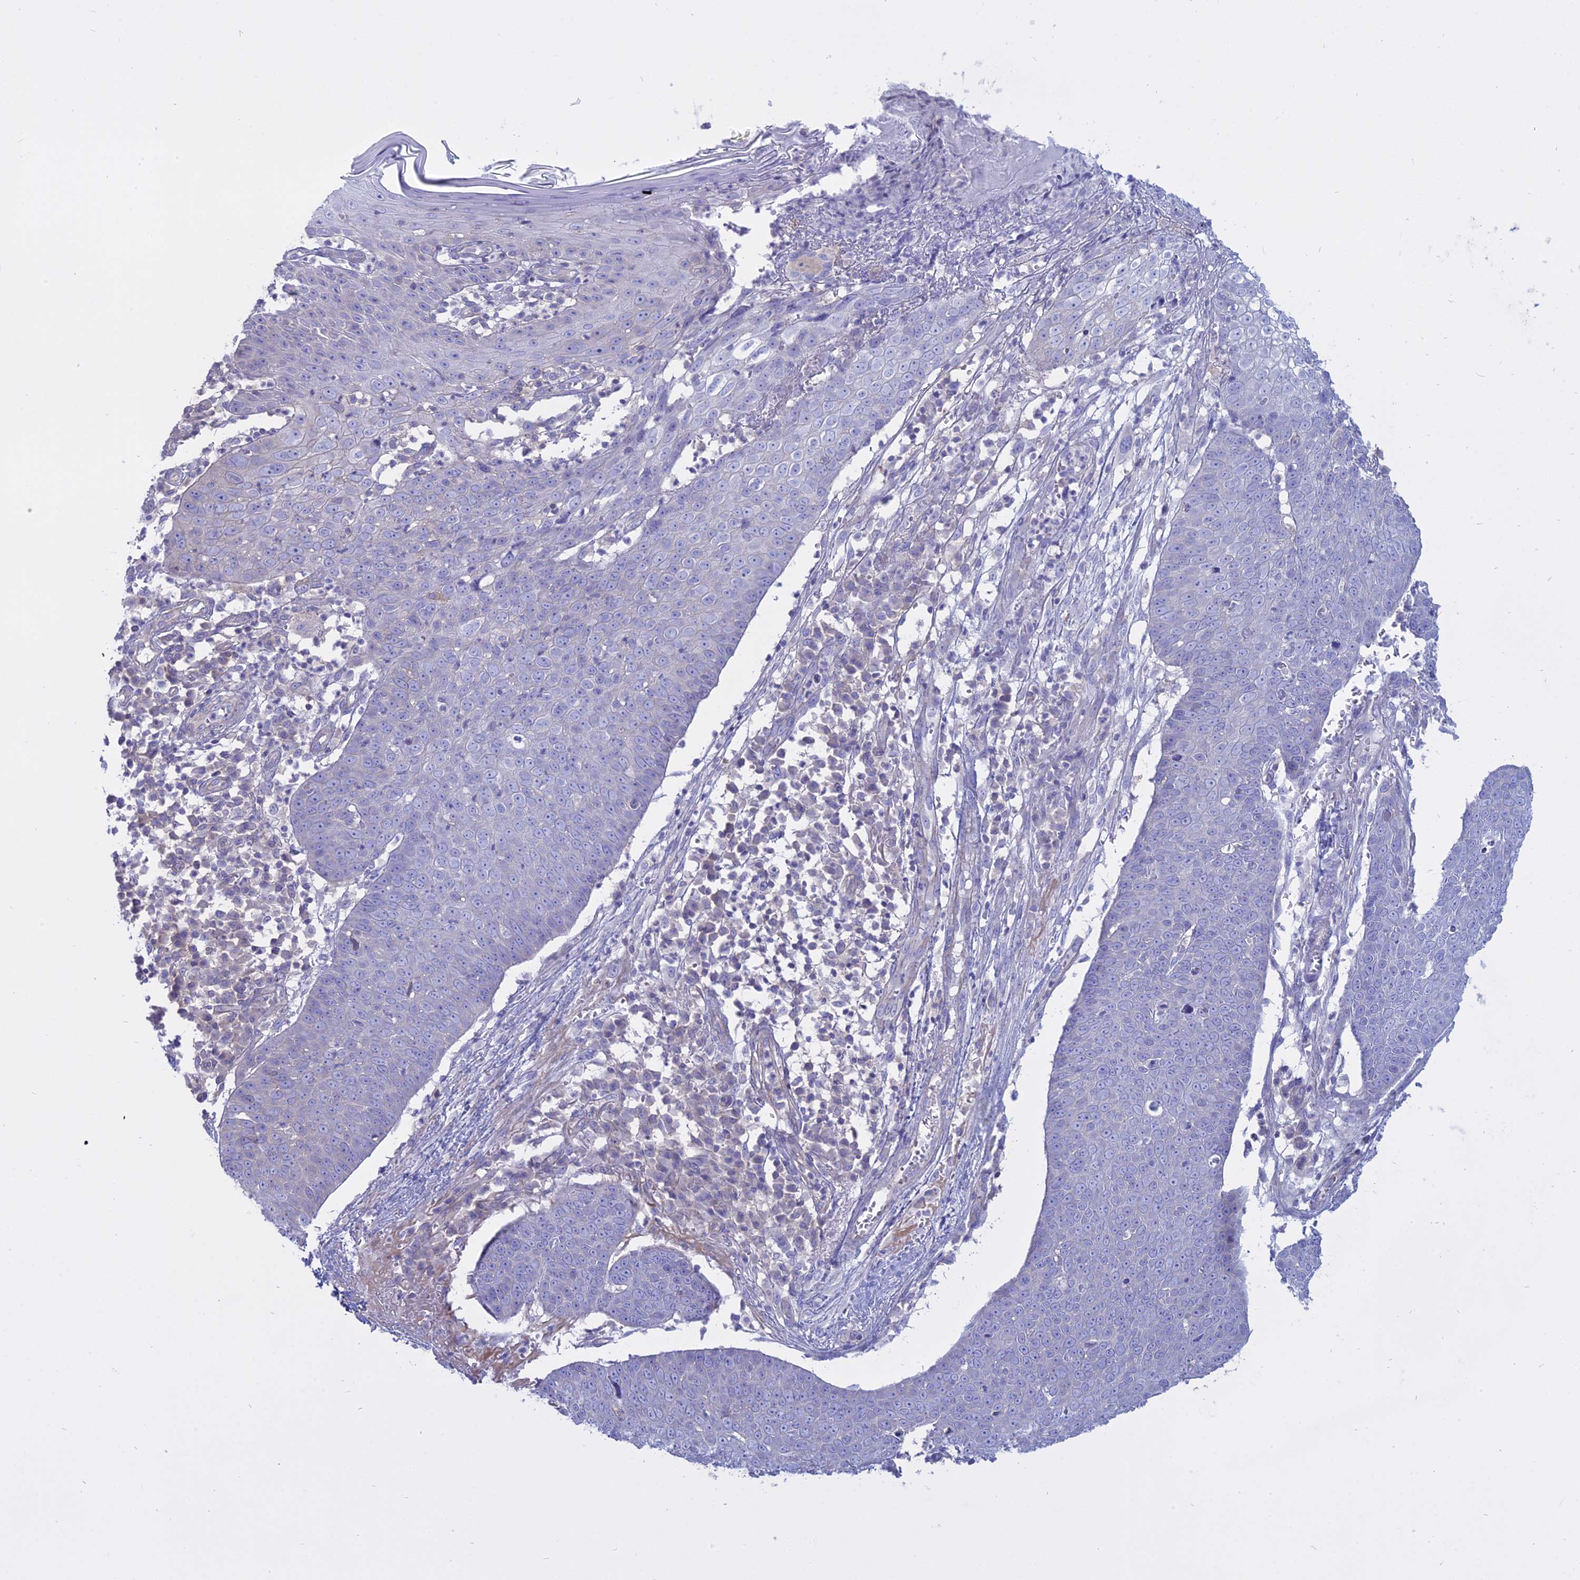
{"staining": {"intensity": "negative", "quantity": "none", "location": "none"}, "tissue": "skin cancer", "cell_type": "Tumor cells", "image_type": "cancer", "snomed": [{"axis": "morphology", "description": "Squamous cell carcinoma, NOS"}, {"axis": "topography", "description": "Skin"}], "caption": "Immunohistochemistry histopathology image of skin cancer (squamous cell carcinoma) stained for a protein (brown), which displays no staining in tumor cells.", "gene": "AHCYL1", "patient": {"sex": "male", "age": 71}}